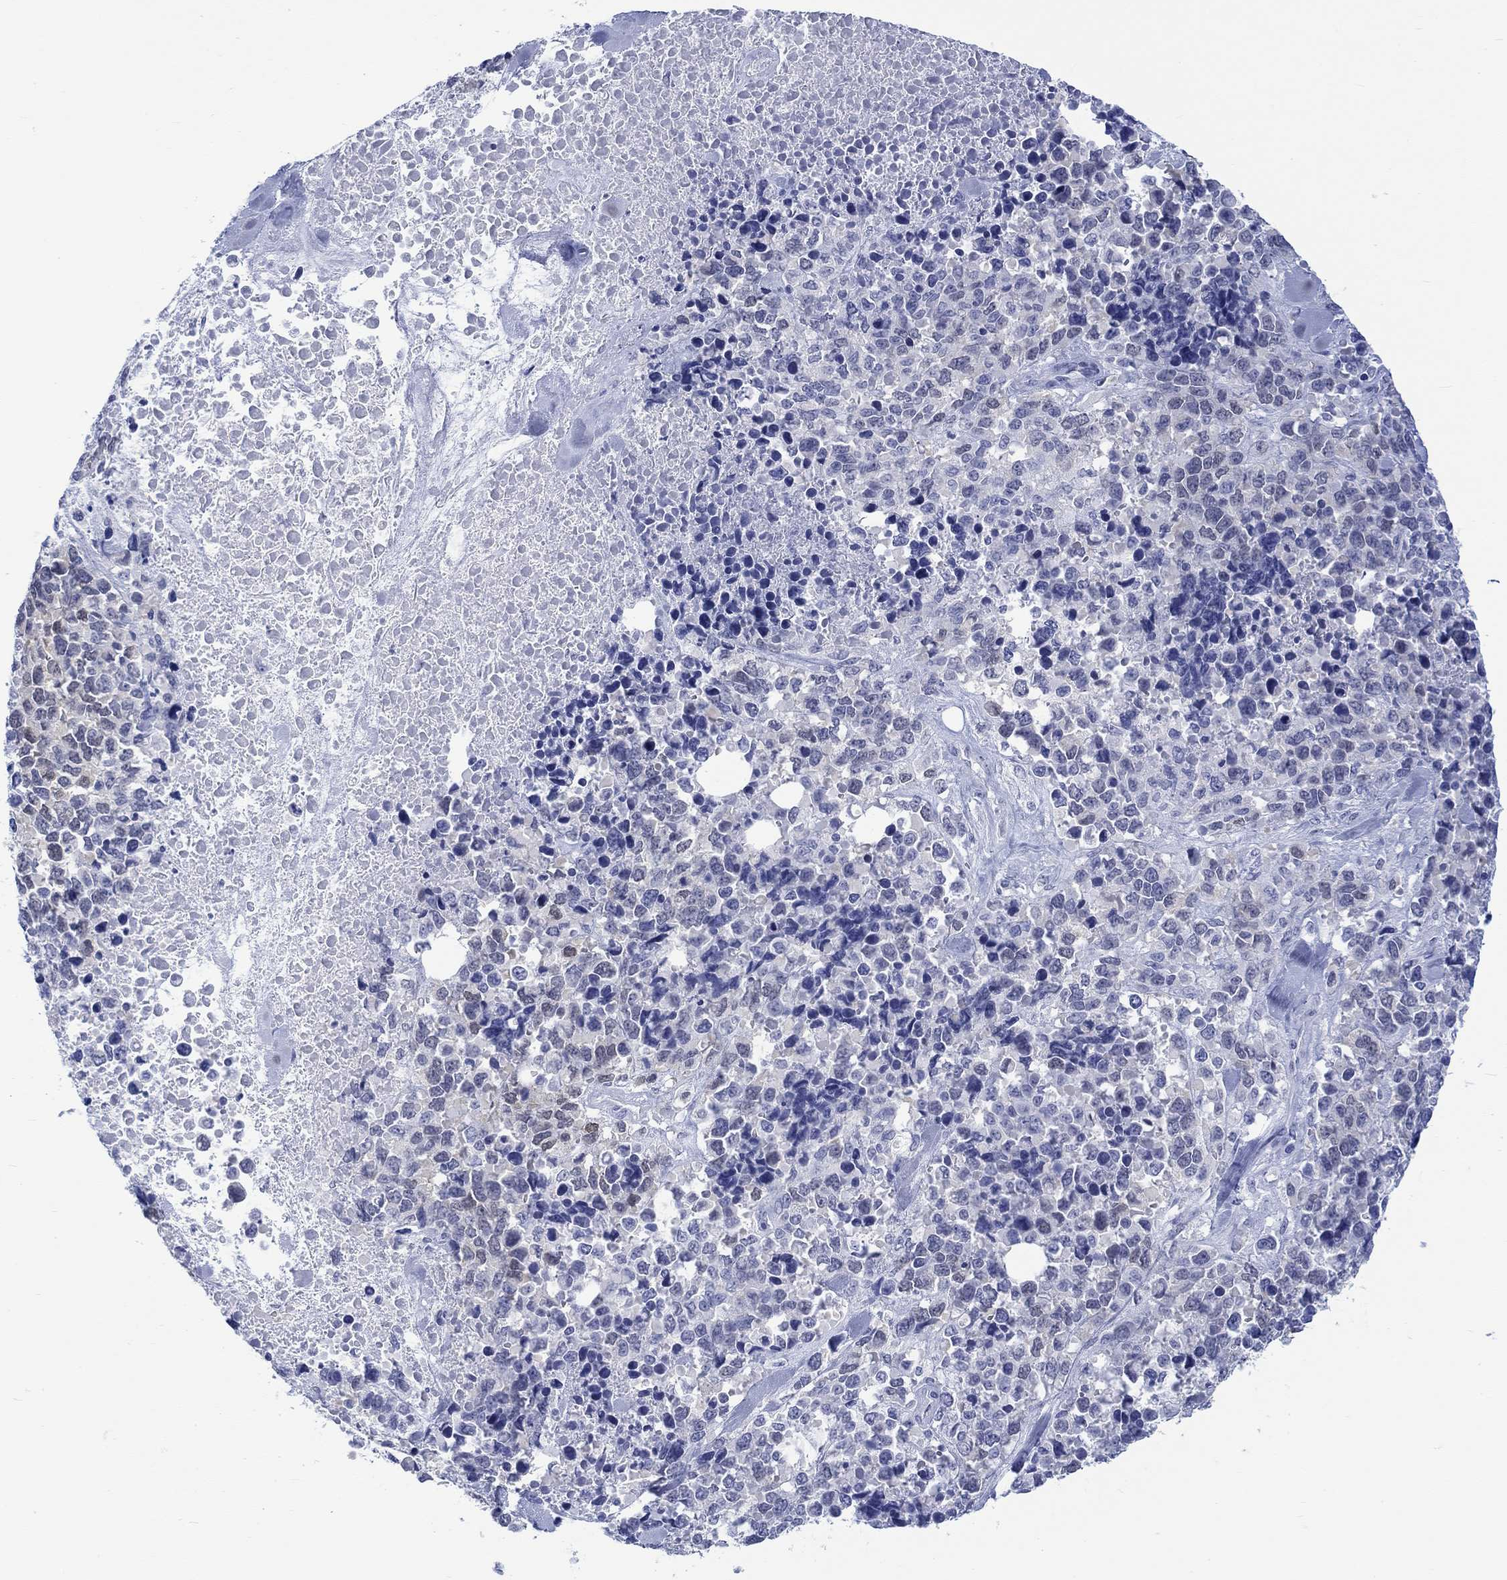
{"staining": {"intensity": "negative", "quantity": "none", "location": "none"}, "tissue": "melanoma", "cell_type": "Tumor cells", "image_type": "cancer", "snomed": [{"axis": "morphology", "description": "Malignant melanoma, Metastatic site"}, {"axis": "topography", "description": "Skin"}], "caption": "Histopathology image shows no protein positivity in tumor cells of melanoma tissue.", "gene": "MSI1", "patient": {"sex": "male", "age": 84}}